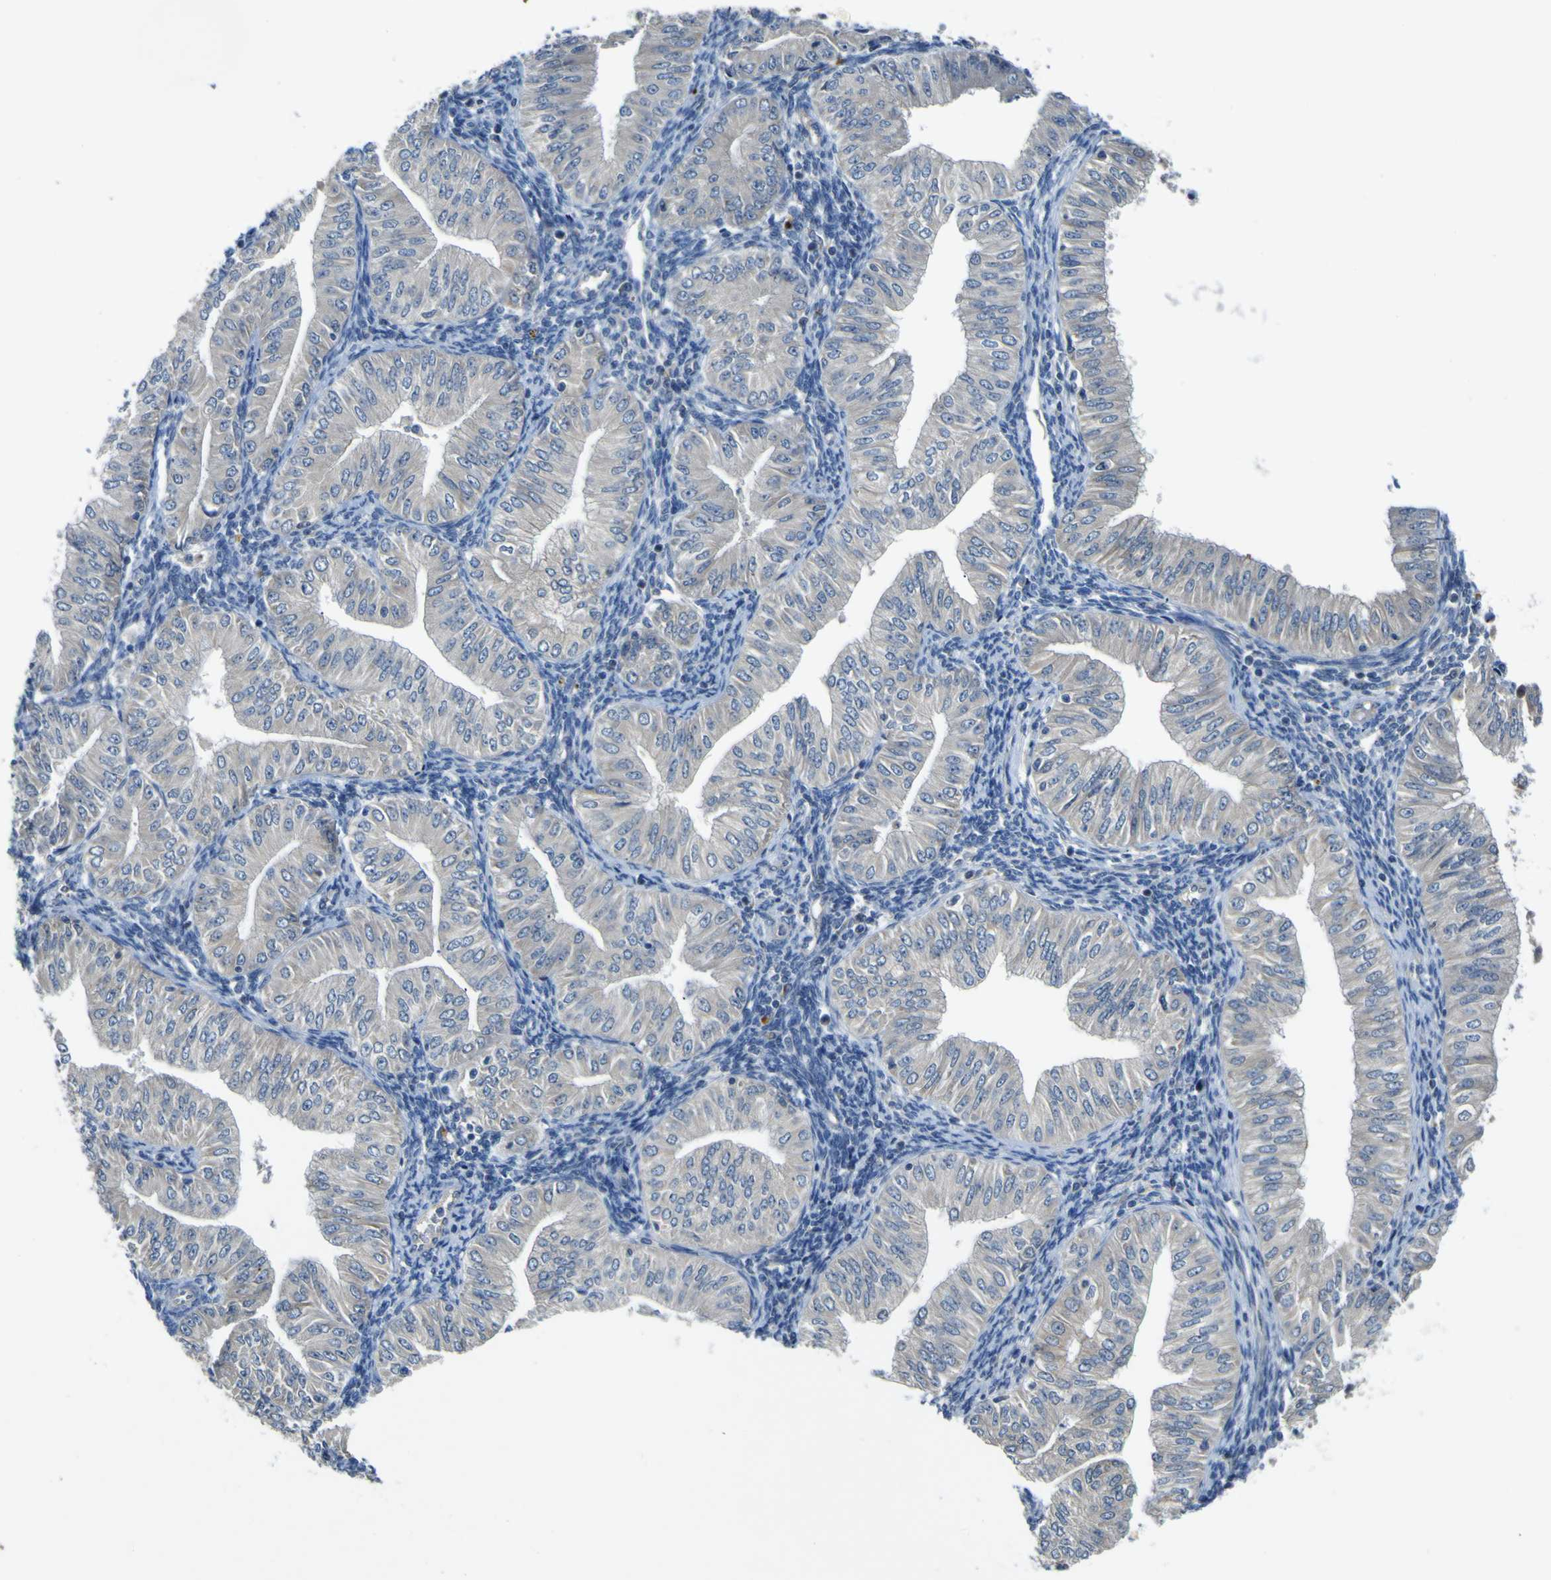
{"staining": {"intensity": "weak", "quantity": "<25%", "location": "cytoplasmic/membranous"}, "tissue": "endometrial cancer", "cell_type": "Tumor cells", "image_type": "cancer", "snomed": [{"axis": "morphology", "description": "Normal tissue, NOS"}, {"axis": "morphology", "description": "Adenocarcinoma, NOS"}, {"axis": "topography", "description": "Endometrium"}], "caption": "This is an IHC histopathology image of human endometrial adenocarcinoma. There is no positivity in tumor cells.", "gene": "LDLR", "patient": {"sex": "female", "age": 53}}